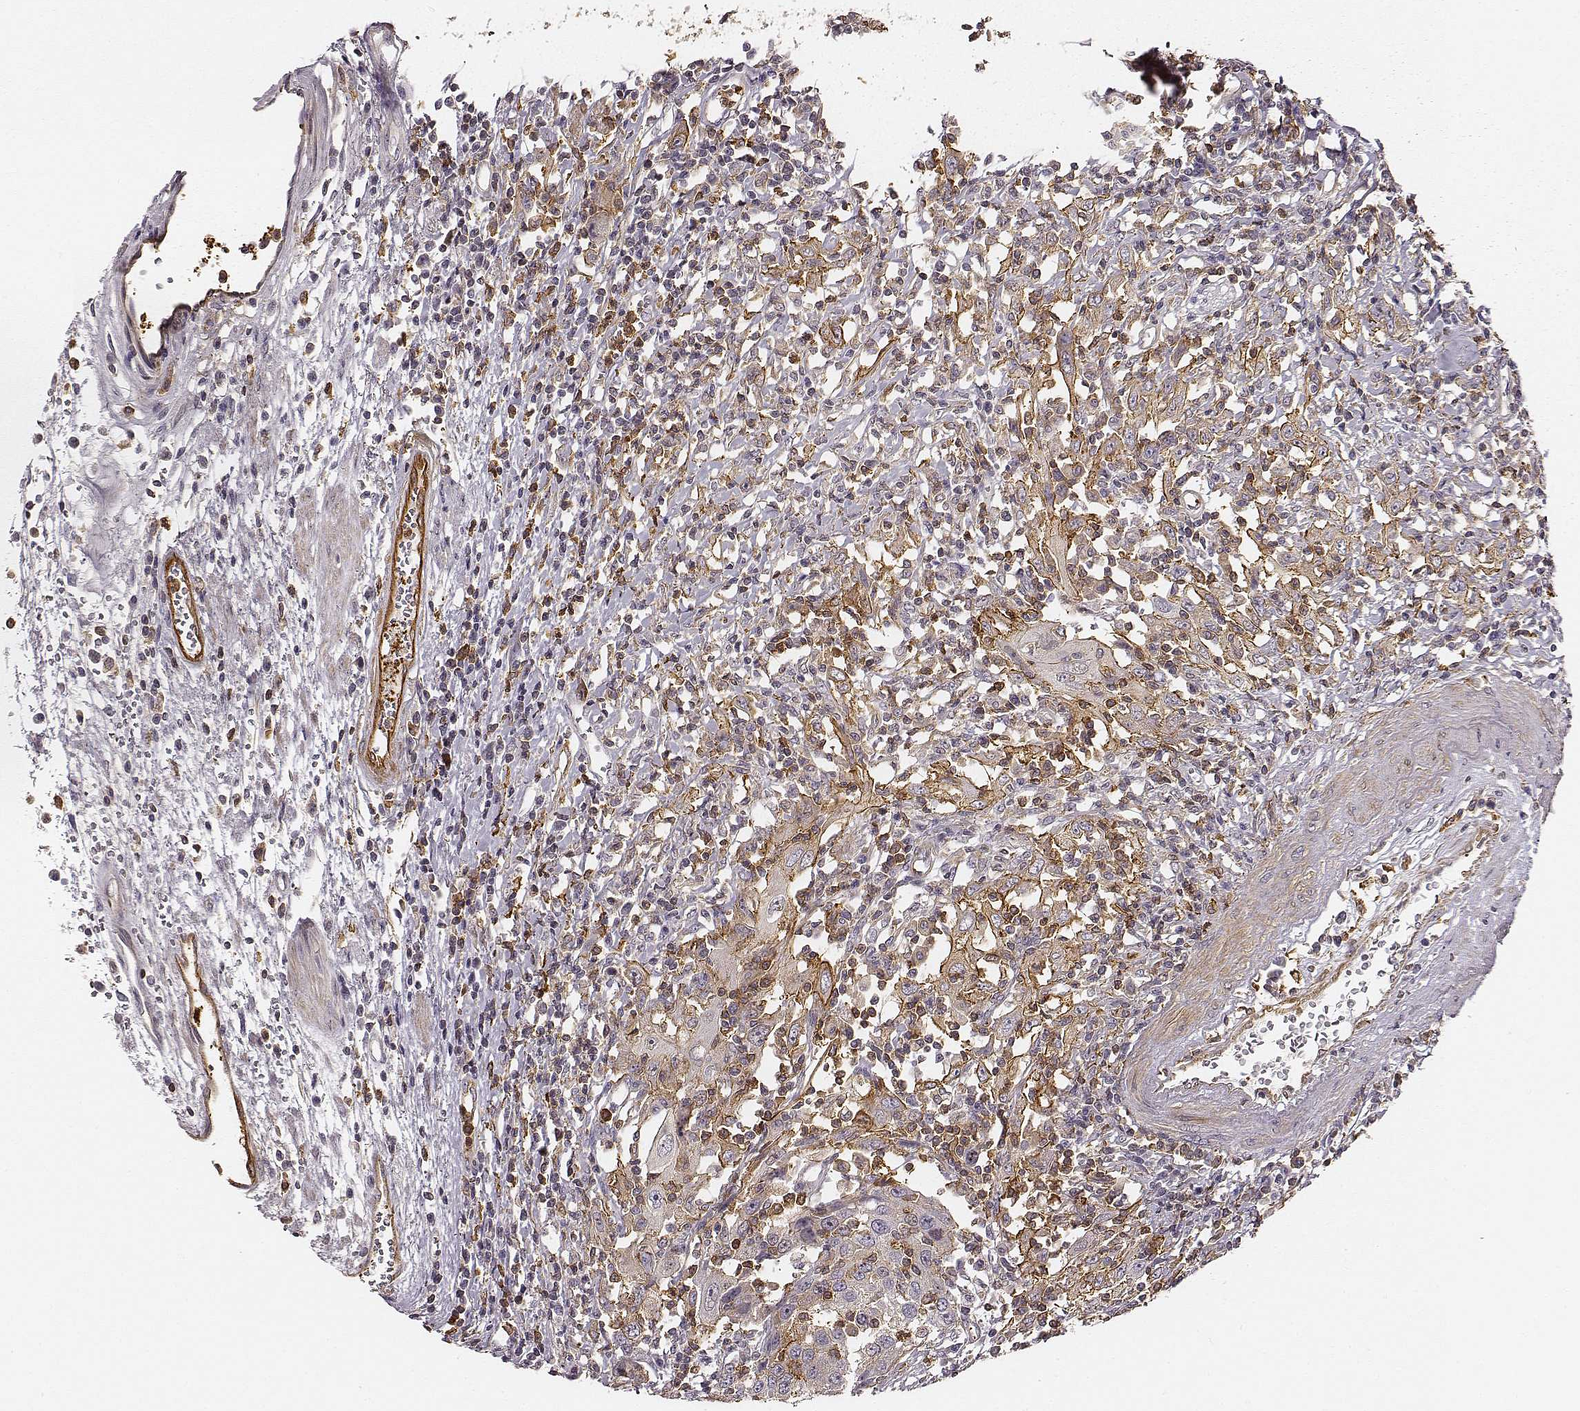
{"staining": {"intensity": "negative", "quantity": "none", "location": "none"}, "tissue": "urothelial cancer", "cell_type": "Tumor cells", "image_type": "cancer", "snomed": [{"axis": "morphology", "description": "Urothelial carcinoma, High grade"}, {"axis": "topography", "description": "Urinary bladder"}], "caption": "This histopathology image is of urothelial cancer stained with immunohistochemistry (IHC) to label a protein in brown with the nuclei are counter-stained blue. There is no staining in tumor cells.", "gene": "ZYX", "patient": {"sex": "female", "age": 85}}